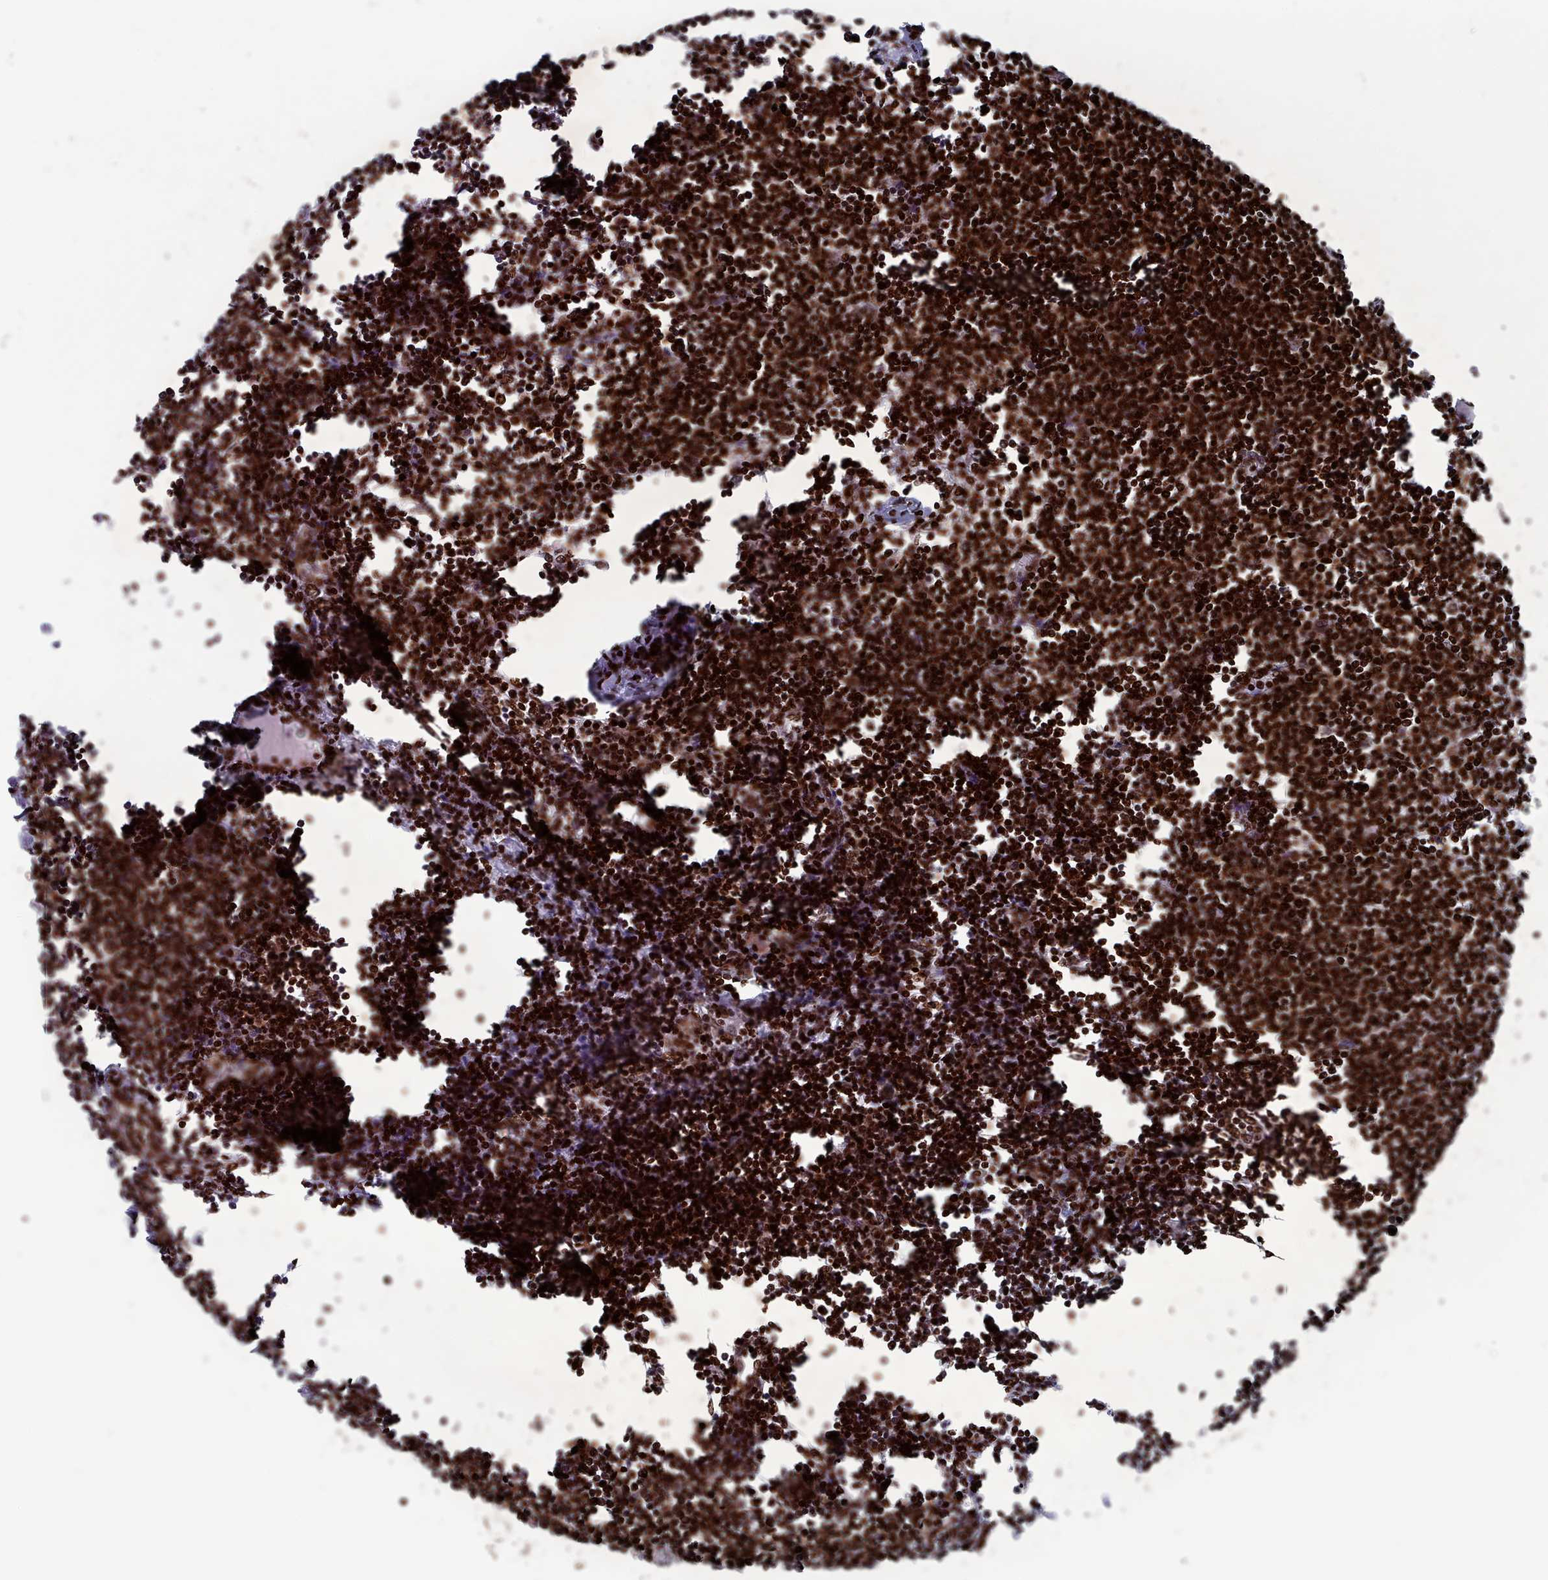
{"staining": {"intensity": "strong", "quantity": ">75%", "location": "nuclear"}, "tissue": "lymph node", "cell_type": "Germinal center cells", "image_type": "normal", "snomed": [{"axis": "morphology", "description": "Normal tissue, NOS"}, {"axis": "morphology", "description": "Malignant melanoma, Metastatic site"}, {"axis": "topography", "description": "Lymph node"}], "caption": "Immunohistochemical staining of normal lymph node exhibits >75% levels of strong nuclear protein staining in about >75% of germinal center cells.", "gene": "PCDHB11", "patient": {"sex": "male", "age": 41}}